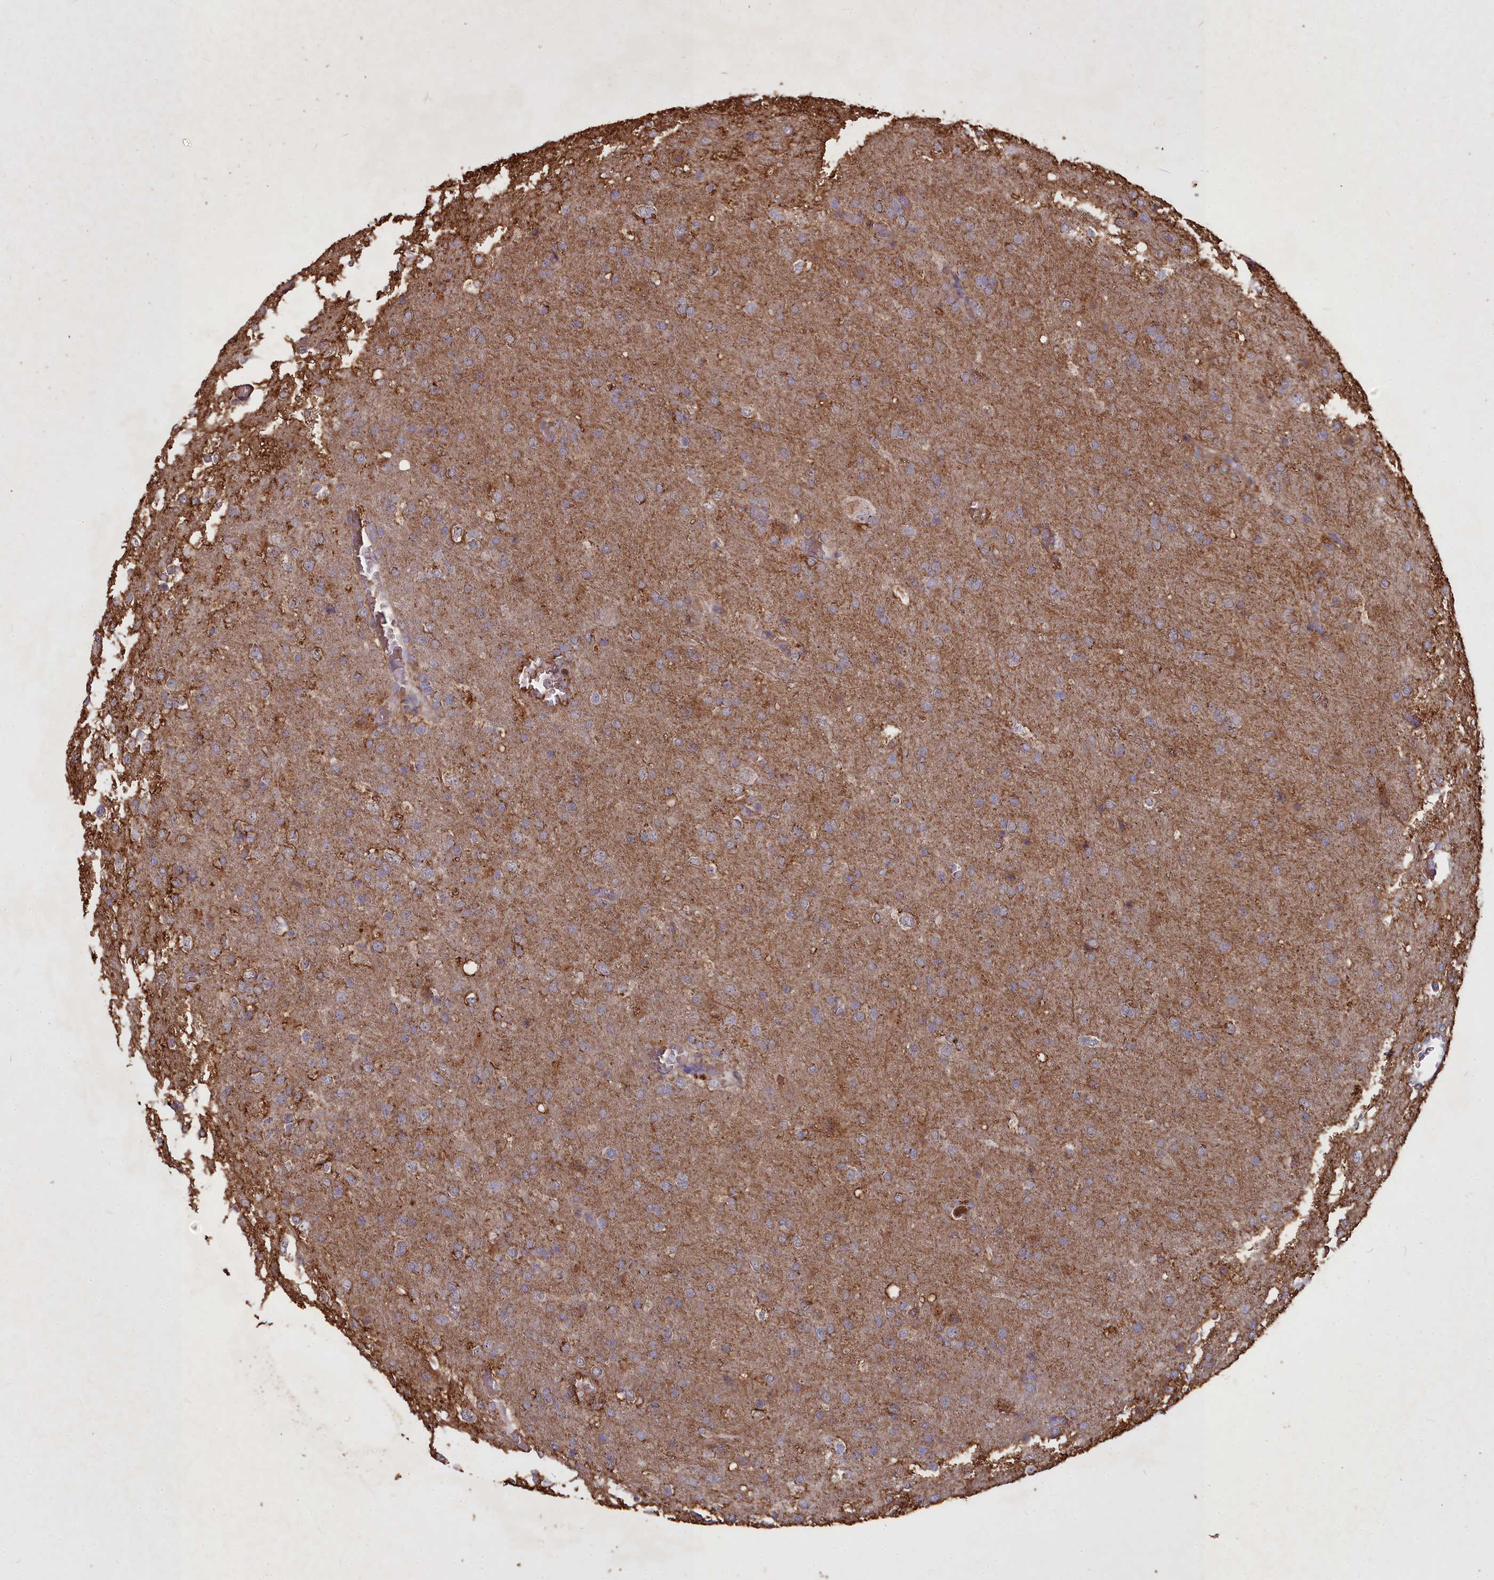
{"staining": {"intensity": "moderate", "quantity": "25%-75%", "location": "cytoplasmic/membranous"}, "tissue": "glioma", "cell_type": "Tumor cells", "image_type": "cancer", "snomed": [{"axis": "morphology", "description": "Glioma, malignant, High grade"}, {"axis": "topography", "description": "Brain"}], "caption": "There is medium levels of moderate cytoplasmic/membranous positivity in tumor cells of high-grade glioma (malignant), as demonstrated by immunohistochemical staining (brown color).", "gene": "COX11", "patient": {"sex": "female", "age": 74}}